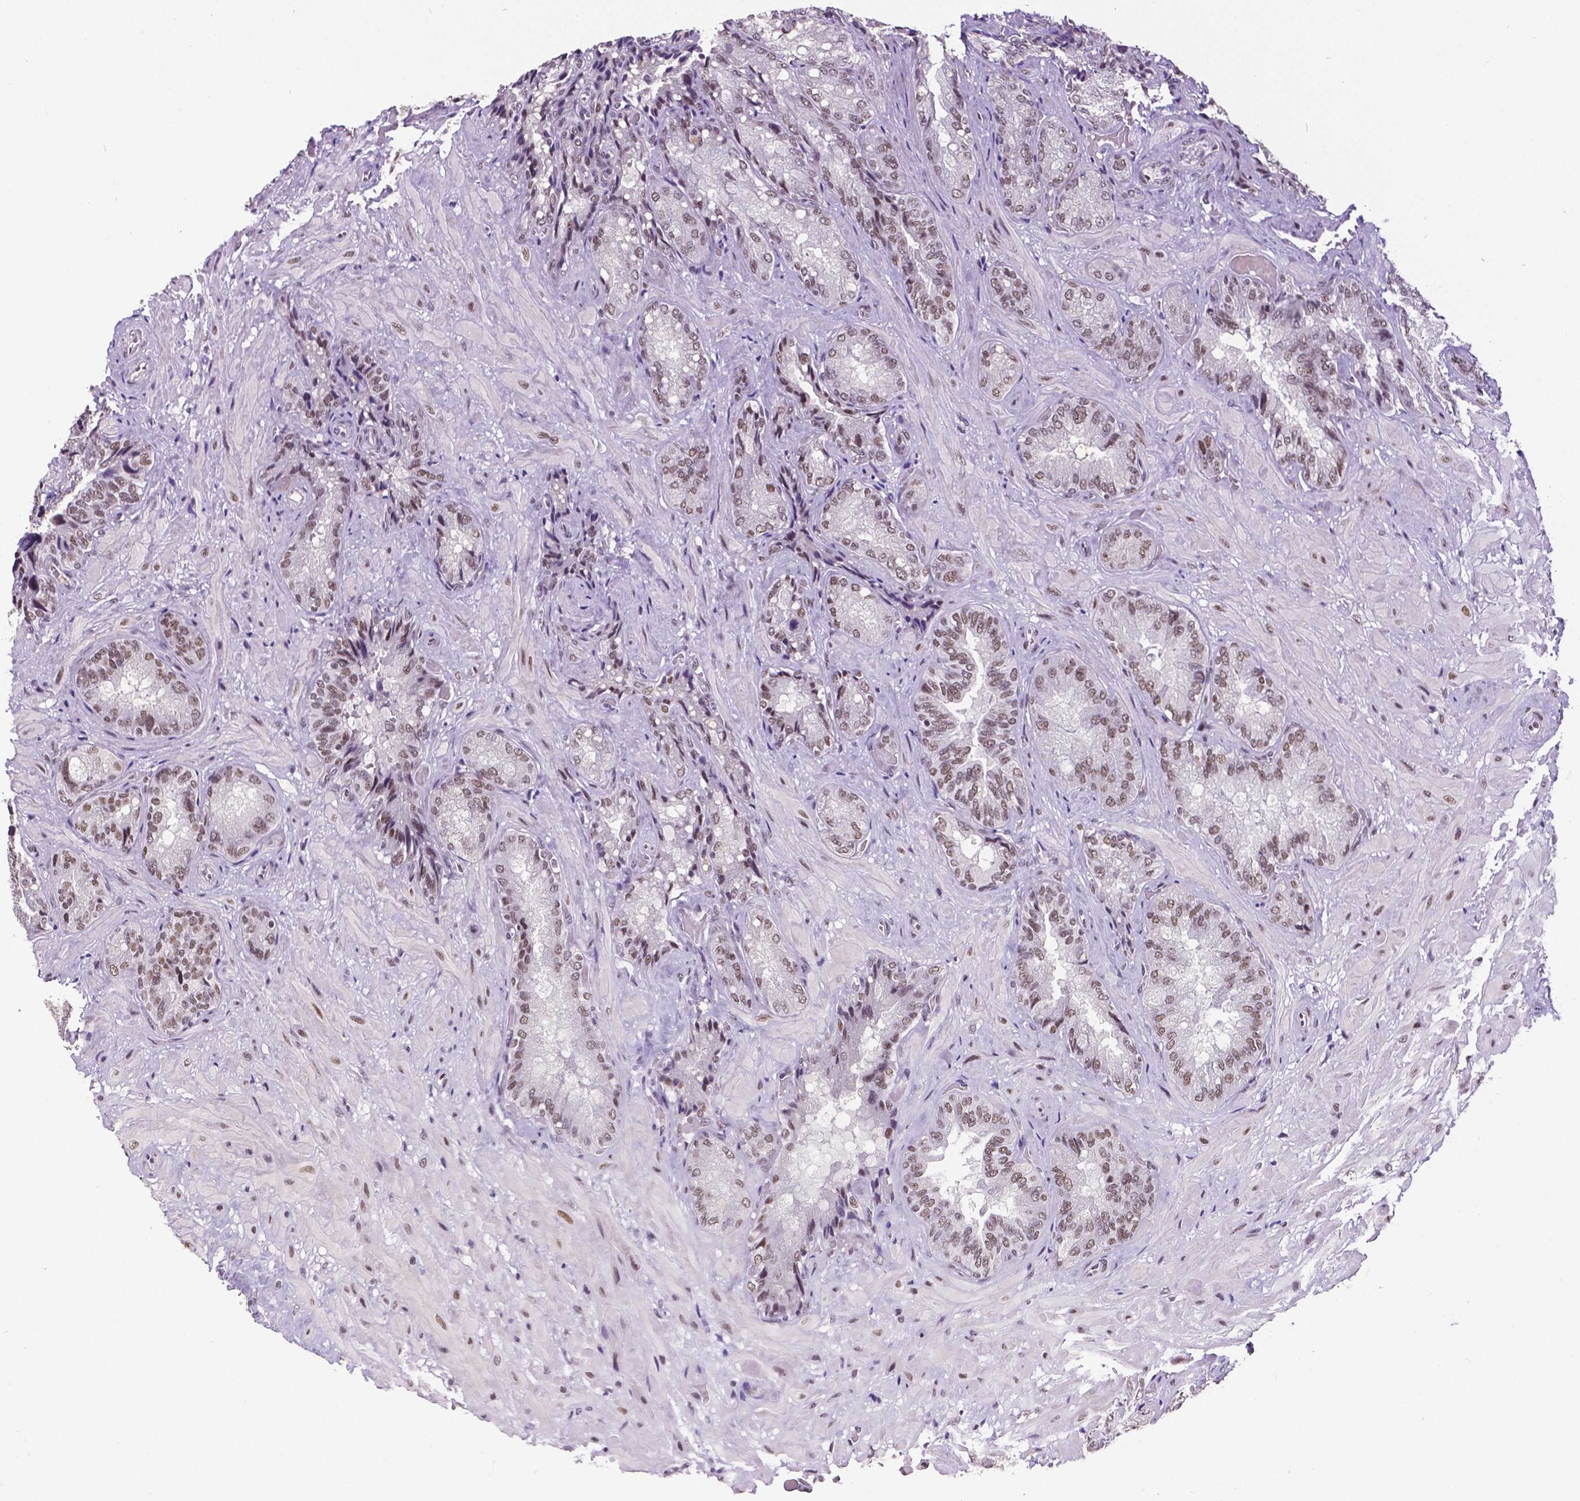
{"staining": {"intensity": "moderate", "quantity": "25%-75%", "location": "nuclear"}, "tissue": "seminal vesicle", "cell_type": "Glandular cells", "image_type": "normal", "snomed": [{"axis": "morphology", "description": "Normal tissue, NOS"}, {"axis": "topography", "description": "Seminal veicle"}], "caption": "Immunohistochemical staining of normal seminal vesicle shows 25%-75% levels of moderate nuclear protein staining in about 25%-75% of glandular cells.", "gene": "REST", "patient": {"sex": "male", "age": 57}}